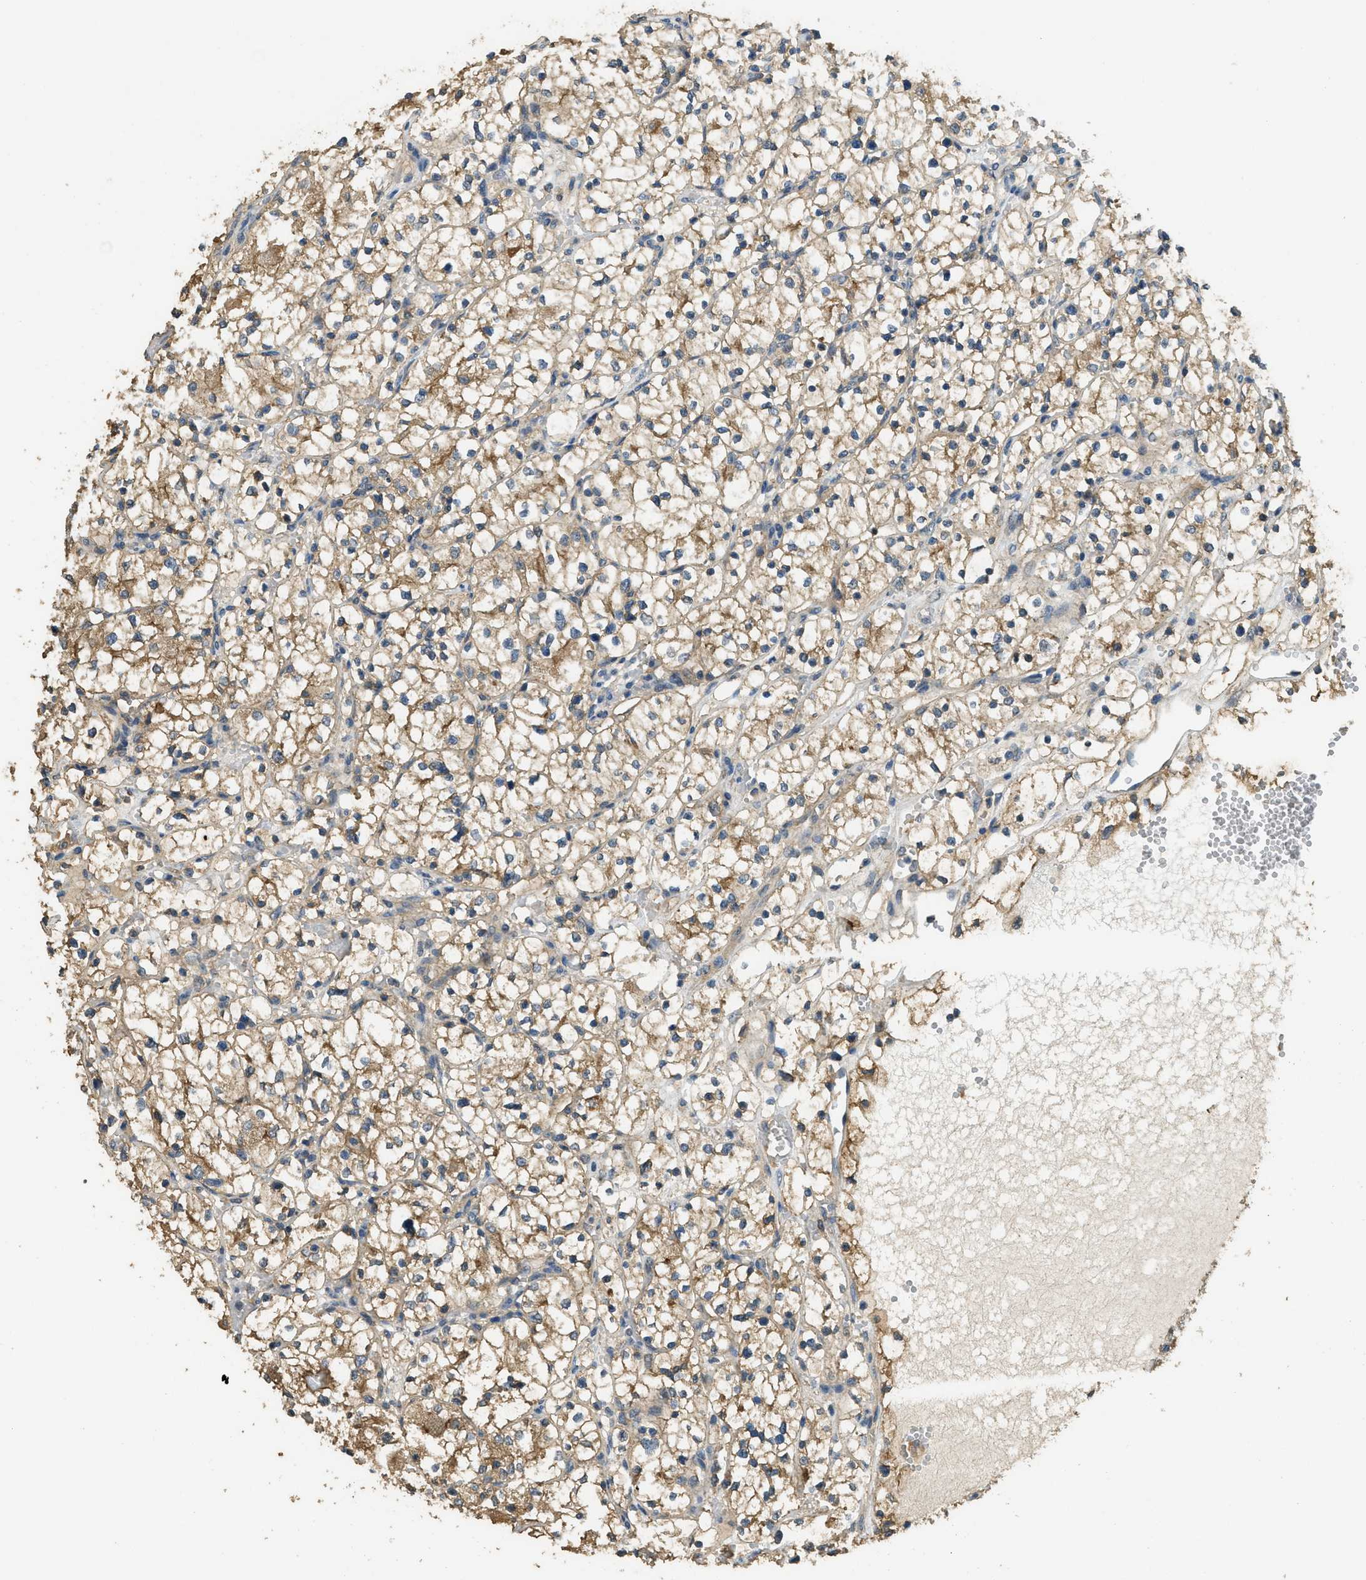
{"staining": {"intensity": "moderate", "quantity": ">75%", "location": "cytoplasmic/membranous"}, "tissue": "renal cancer", "cell_type": "Tumor cells", "image_type": "cancer", "snomed": [{"axis": "morphology", "description": "Adenocarcinoma, NOS"}, {"axis": "topography", "description": "Kidney"}], "caption": "The image displays a brown stain indicating the presence of a protein in the cytoplasmic/membranous of tumor cells in renal cancer (adenocarcinoma).", "gene": "CD276", "patient": {"sex": "female", "age": 60}}